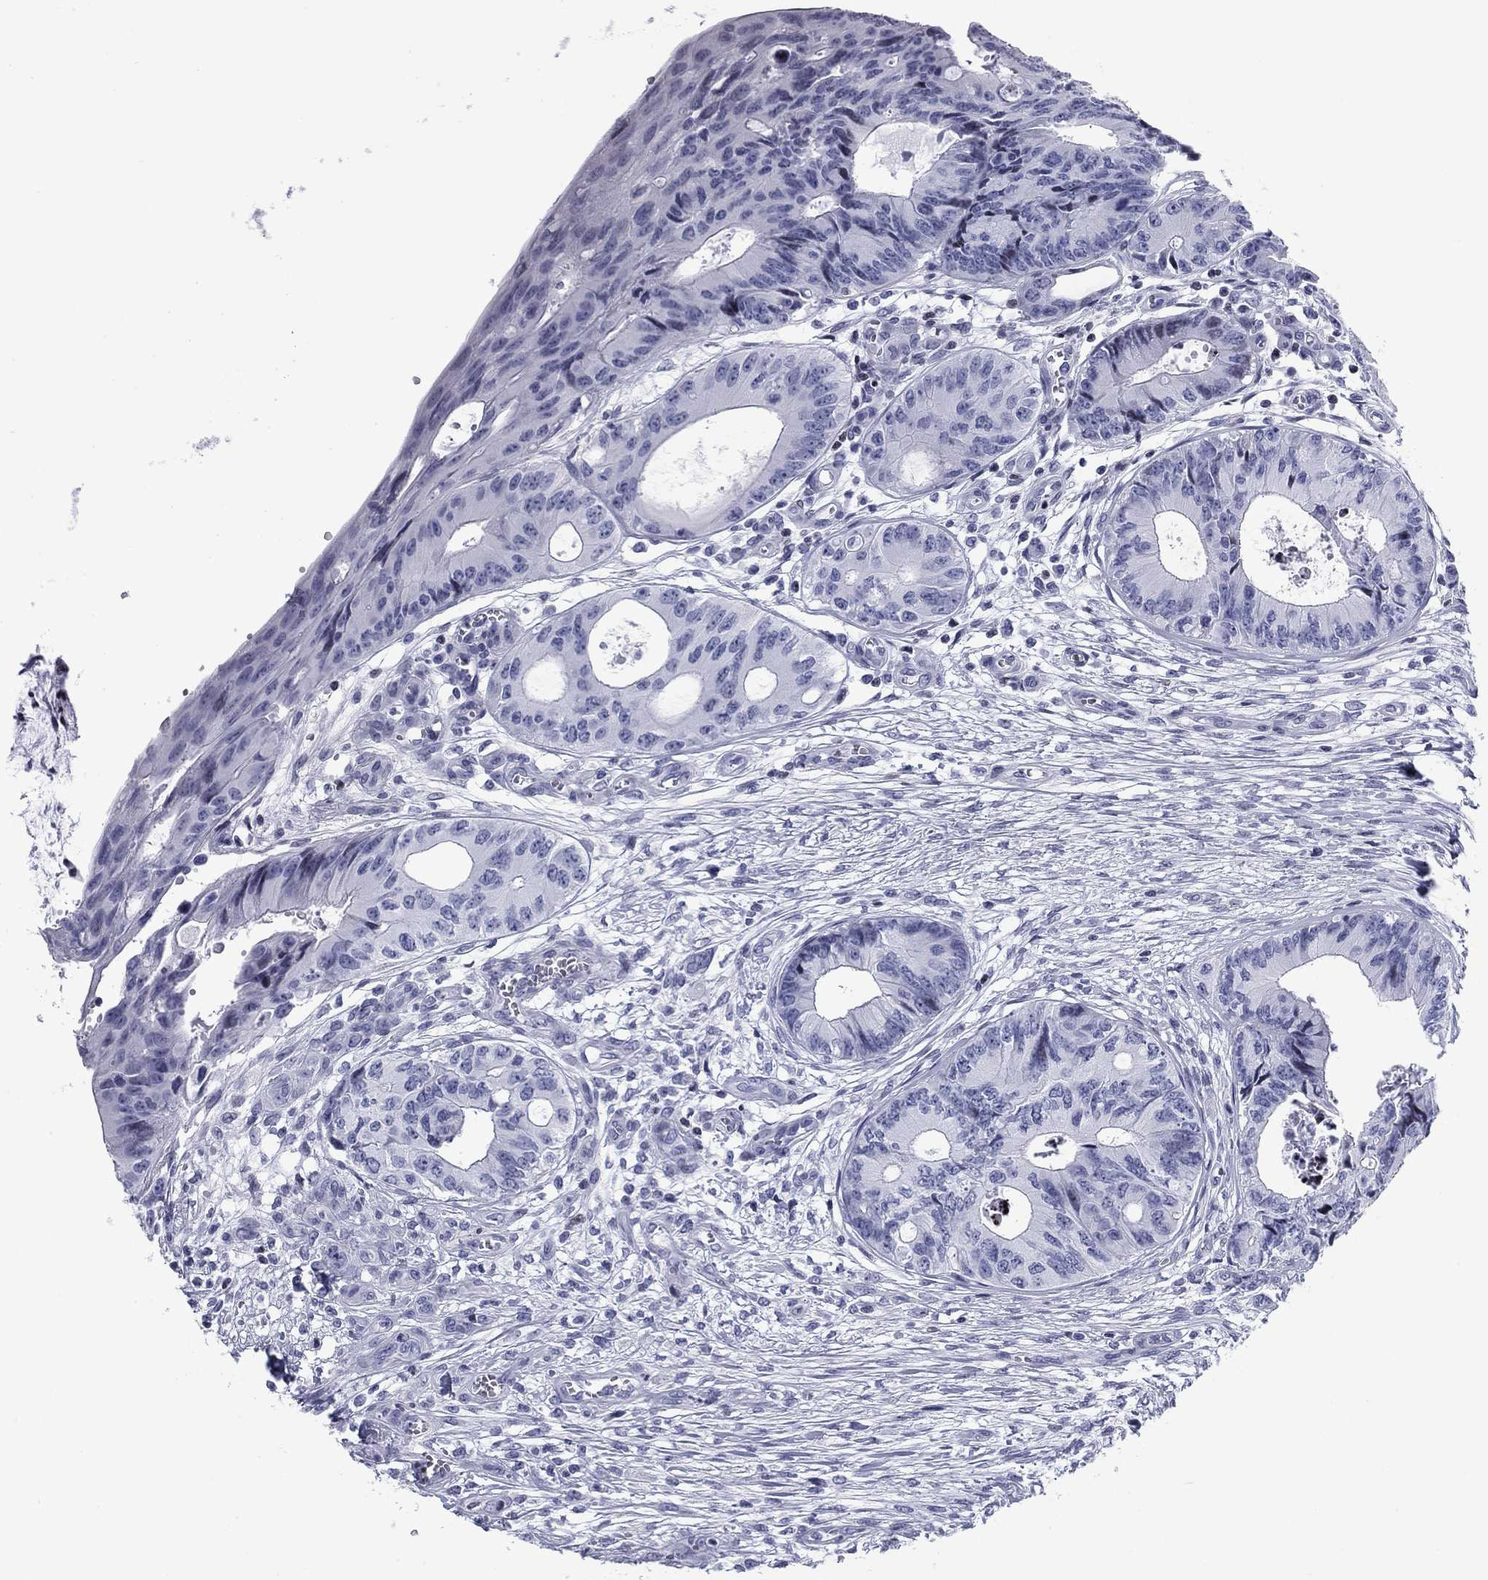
{"staining": {"intensity": "negative", "quantity": "none", "location": "none"}, "tissue": "colorectal cancer", "cell_type": "Tumor cells", "image_type": "cancer", "snomed": [{"axis": "morphology", "description": "Normal tissue, NOS"}, {"axis": "morphology", "description": "Adenocarcinoma, NOS"}, {"axis": "topography", "description": "Colon"}], "caption": "An IHC histopathology image of adenocarcinoma (colorectal) is shown. There is no staining in tumor cells of adenocarcinoma (colorectal). (DAB IHC, high magnification).", "gene": "CCDC144A", "patient": {"sex": "male", "age": 65}}